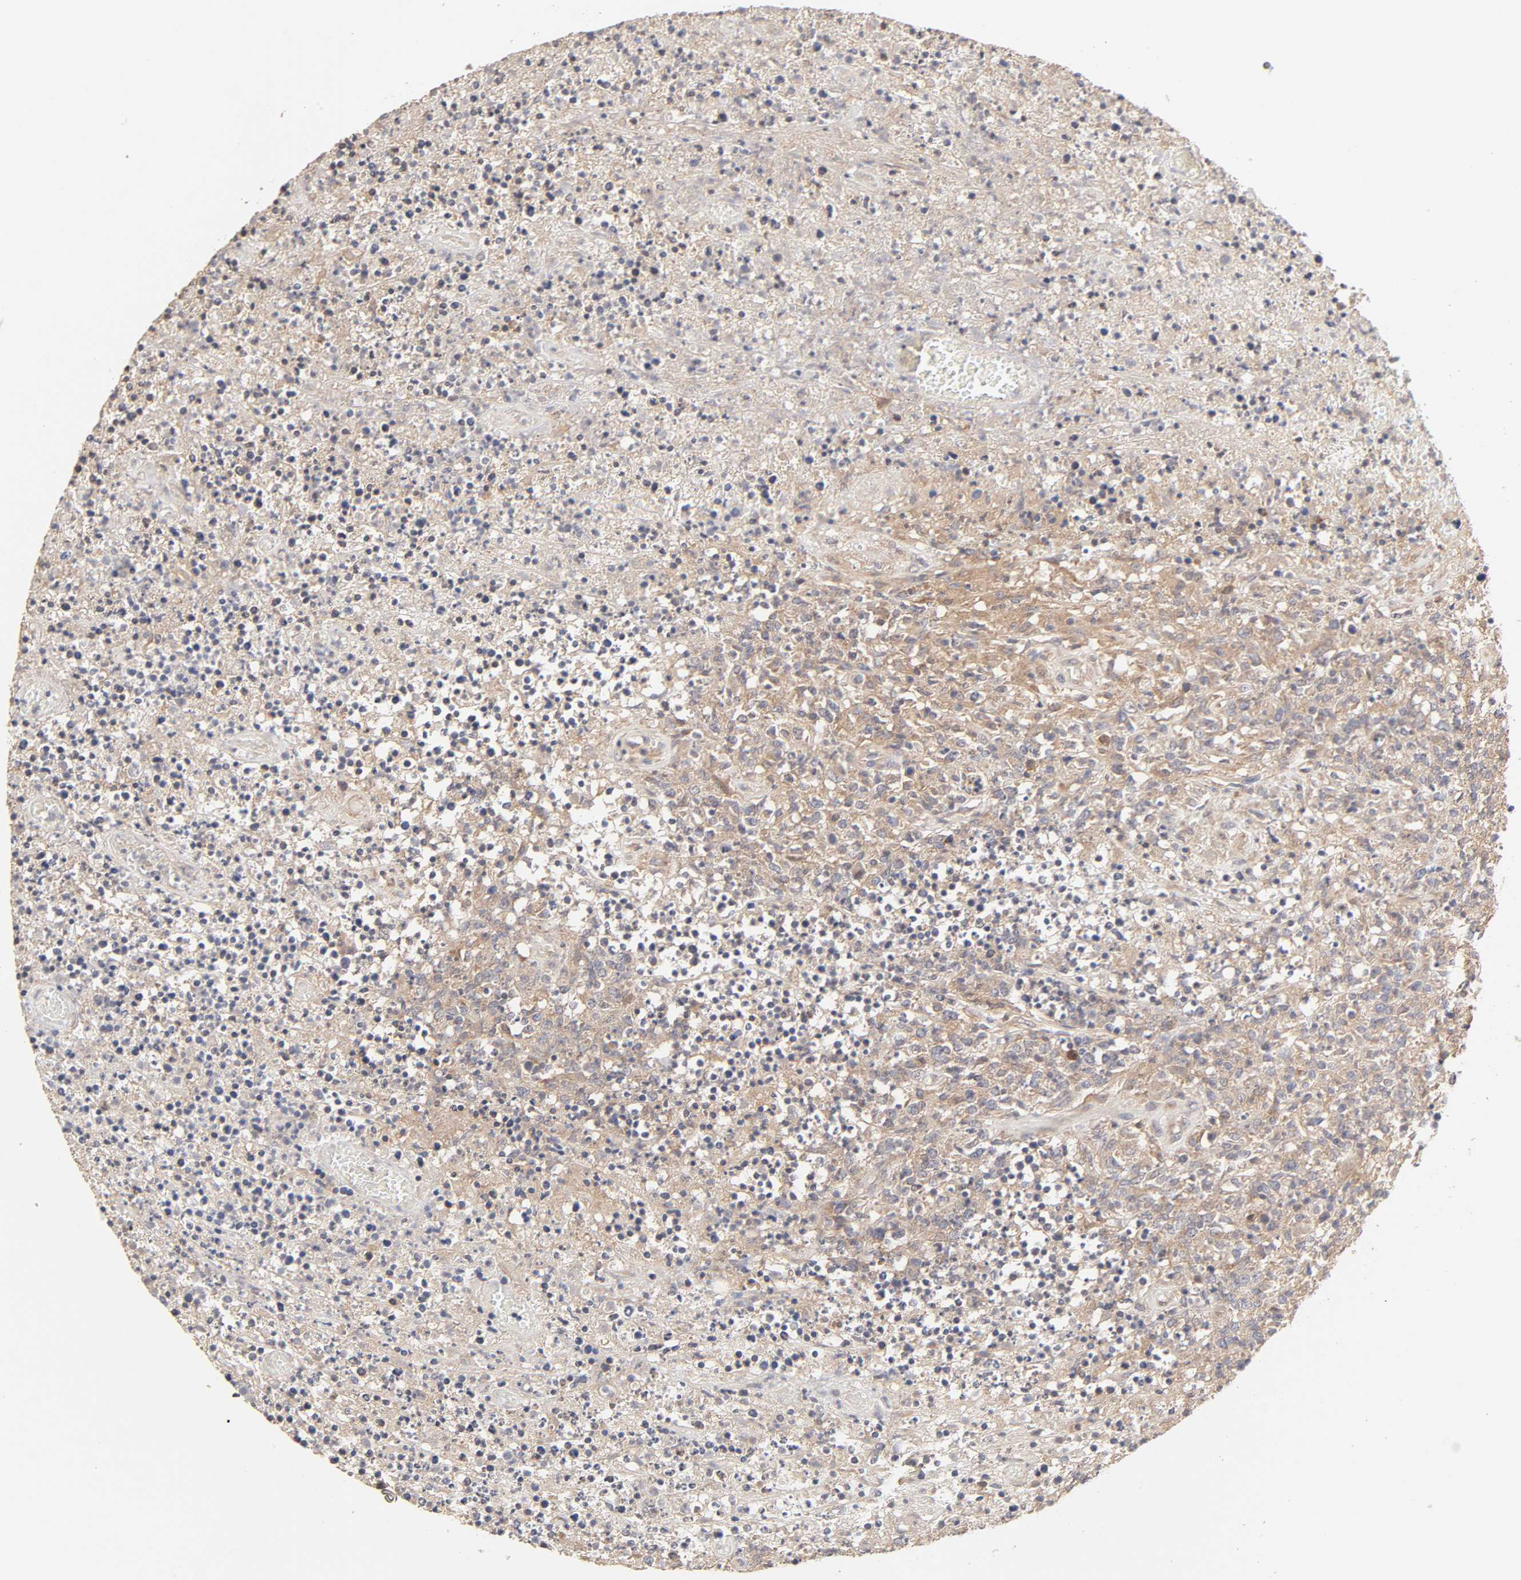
{"staining": {"intensity": "negative", "quantity": "none", "location": "none"}, "tissue": "lymphoma", "cell_type": "Tumor cells", "image_type": "cancer", "snomed": [{"axis": "morphology", "description": "Malignant lymphoma, non-Hodgkin's type, High grade"}, {"axis": "topography", "description": "Lymph node"}], "caption": "The histopathology image displays no significant staining in tumor cells of lymphoma.", "gene": "AP1G2", "patient": {"sex": "female", "age": 84}}